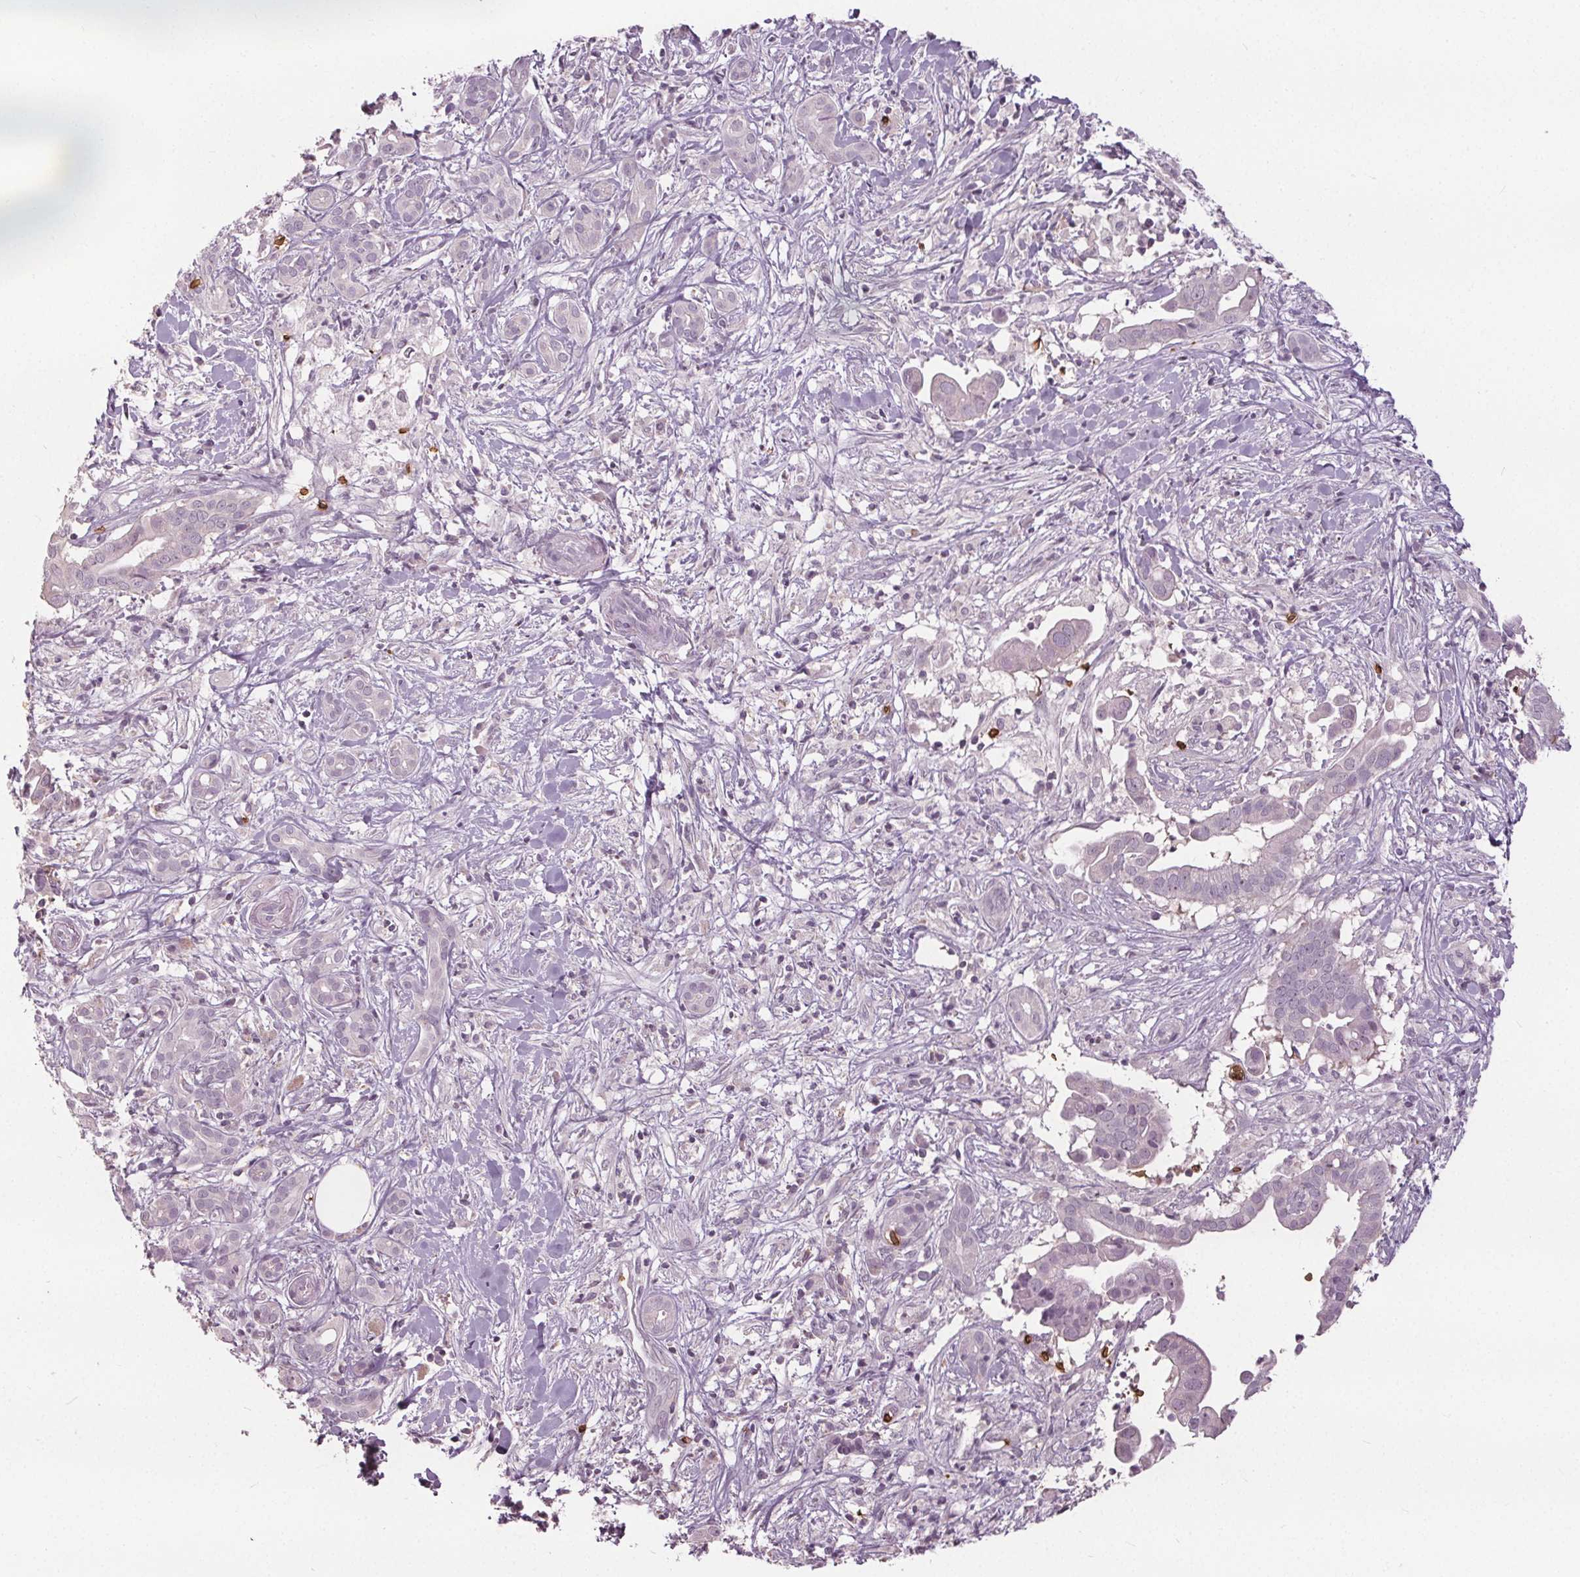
{"staining": {"intensity": "negative", "quantity": "none", "location": "none"}, "tissue": "pancreatic cancer", "cell_type": "Tumor cells", "image_type": "cancer", "snomed": [{"axis": "morphology", "description": "Adenocarcinoma, NOS"}, {"axis": "topography", "description": "Pancreas"}], "caption": "IHC photomicrograph of human pancreatic cancer (adenocarcinoma) stained for a protein (brown), which shows no expression in tumor cells. Nuclei are stained in blue.", "gene": "SLC4A1", "patient": {"sex": "male", "age": 61}}